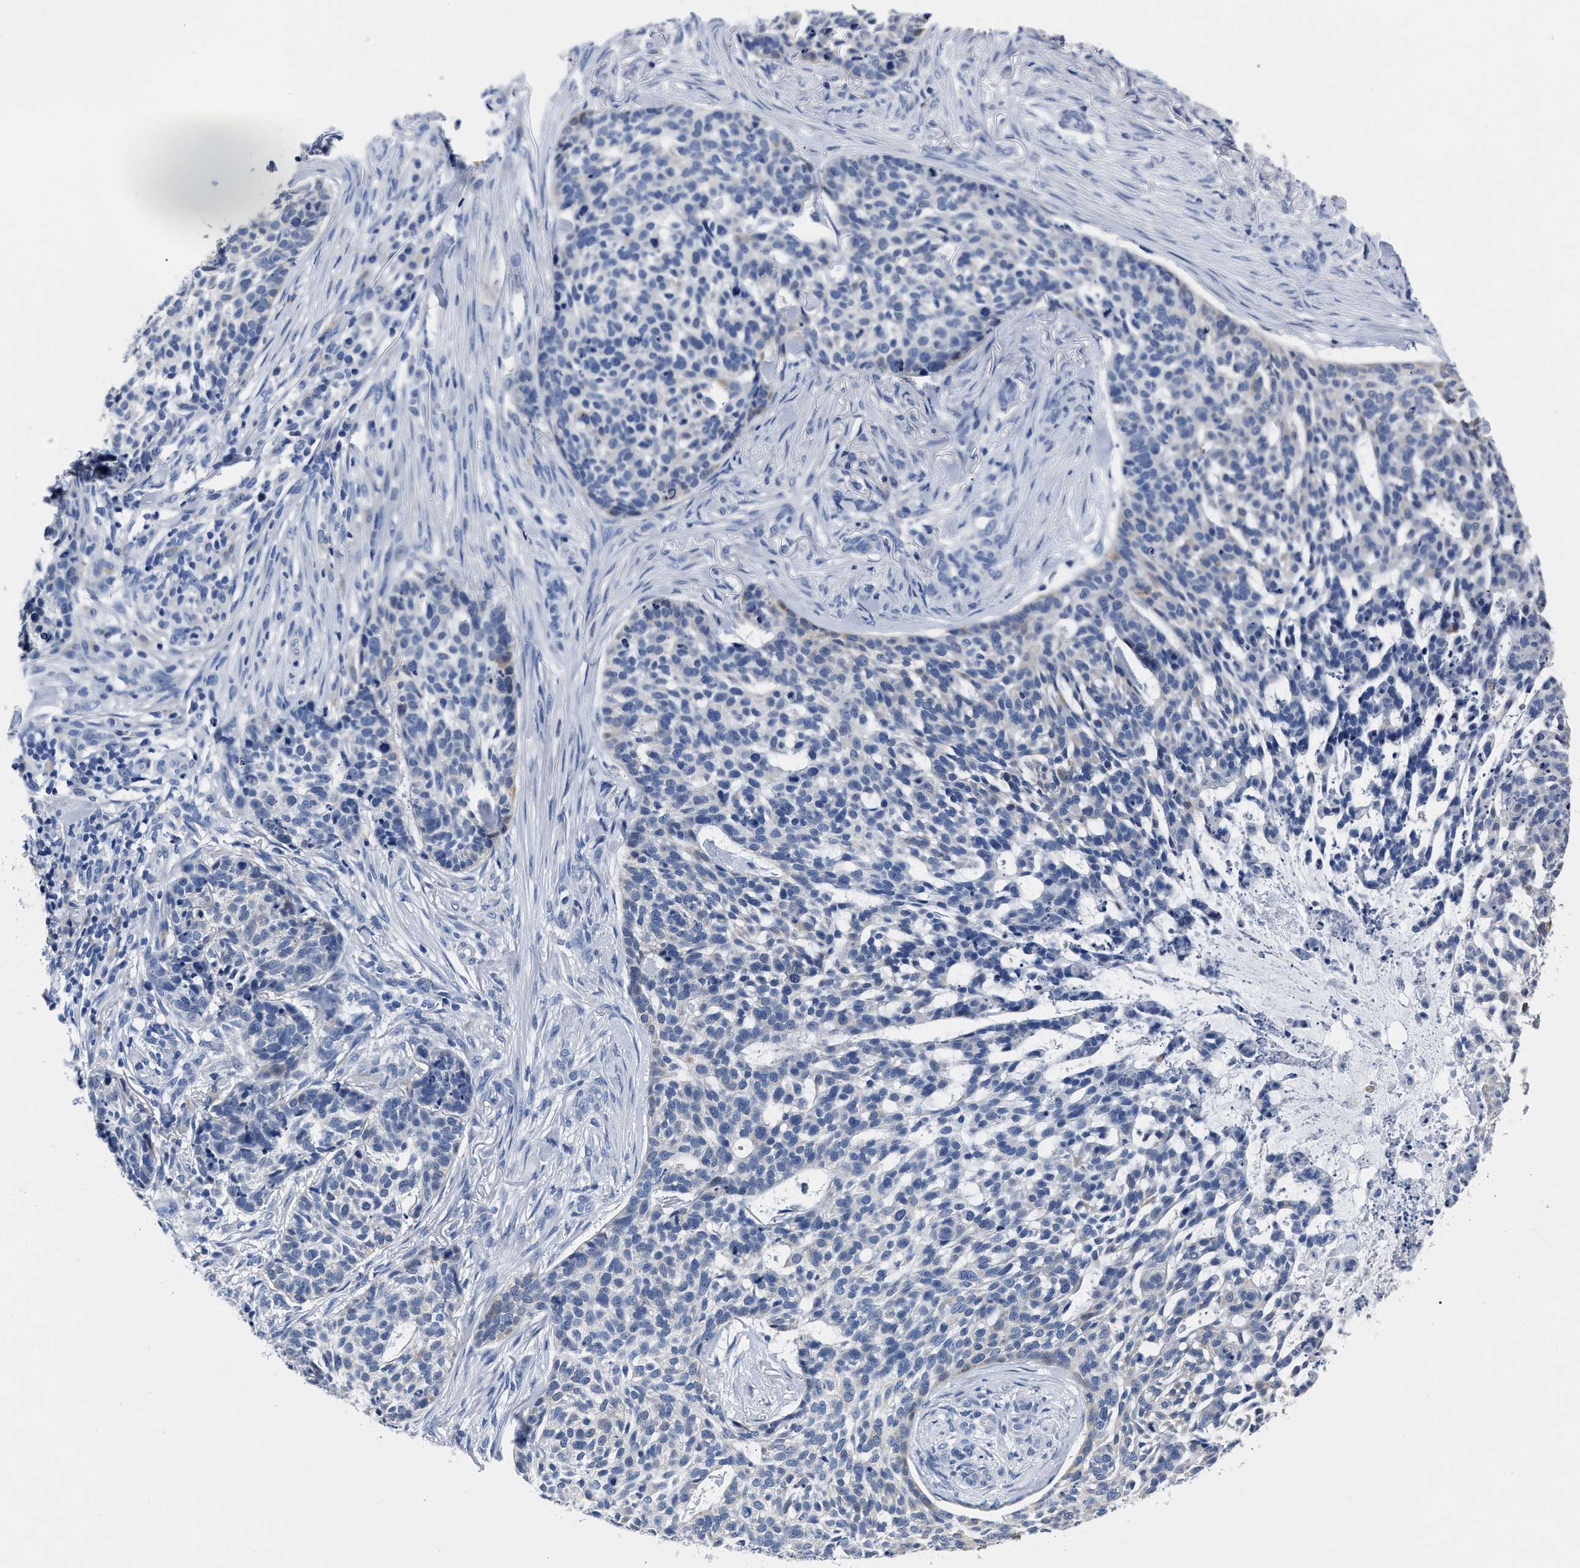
{"staining": {"intensity": "weak", "quantity": "<25%", "location": "cytoplasmic/membranous"}, "tissue": "skin cancer", "cell_type": "Tumor cells", "image_type": "cancer", "snomed": [{"axis": "morphology", "description": "Basal cell carcinoma"}, {"axis": "topography", "description": "Skin"}], "caption": "IHC of basal cell carcinoma (skin) exhibits no expression in tumor cells.", "gene": "MOV10L1", "patient": {"sex": "female", "age": 64}}